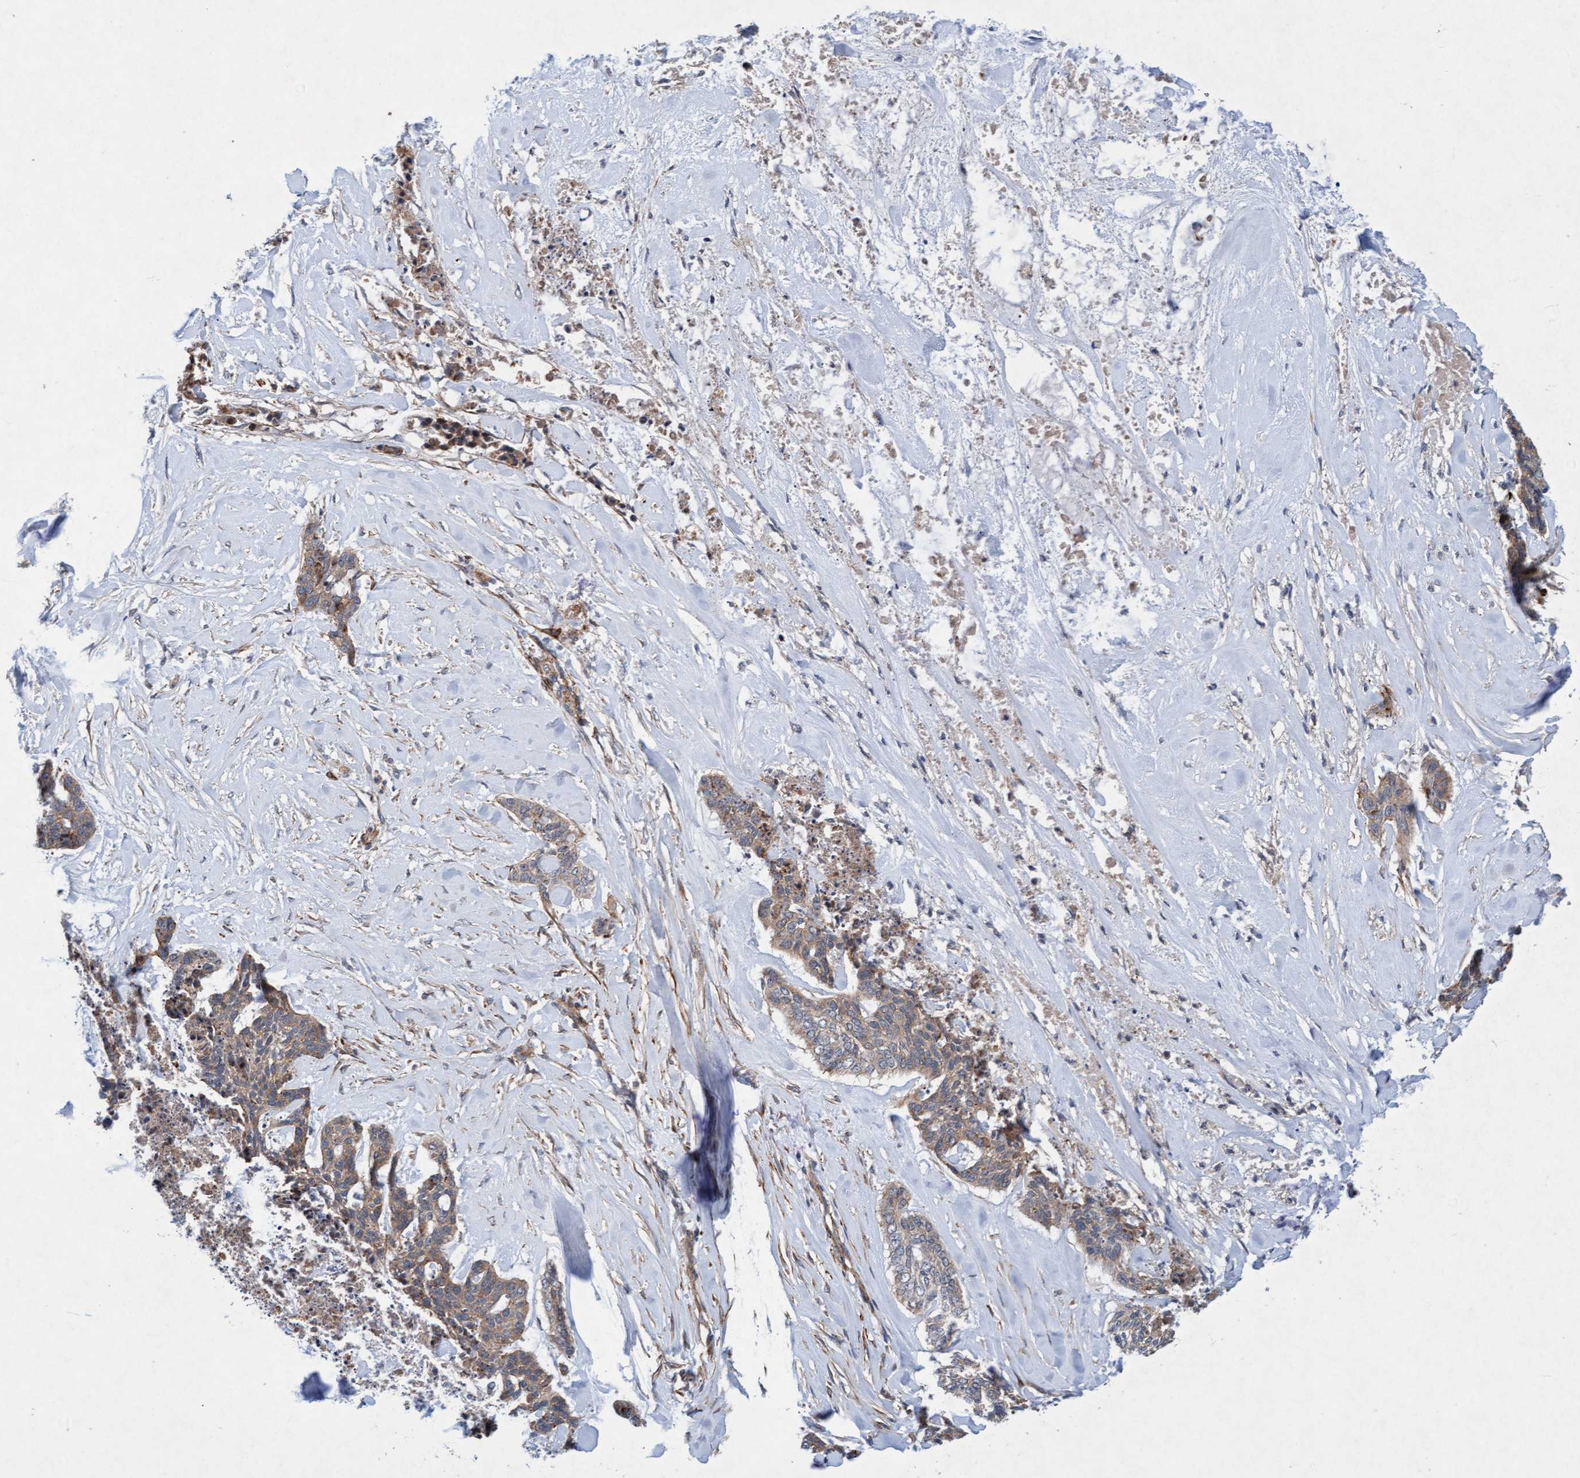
{"staining": {"intensity": "weak", "quantity": ">75%", "location": "cytoplasmic/membranous"}, "tissue": "skin cancer", "cell_type": "Tumor cells", "image_type": "cancer", "snomed": [{"axis": "morphology", "description": "Basal cell carcinoma"}, {"axis": "topography", "description": "Skin"}], "caption": "An image showing weak cytoplasmic/membranous staining in about >75% of tumor cells in skin cancer, as visualized by brown immunohistochemical staining.", "gene": "TMEM70", "patient": {"sex": "female", "age": 64}}